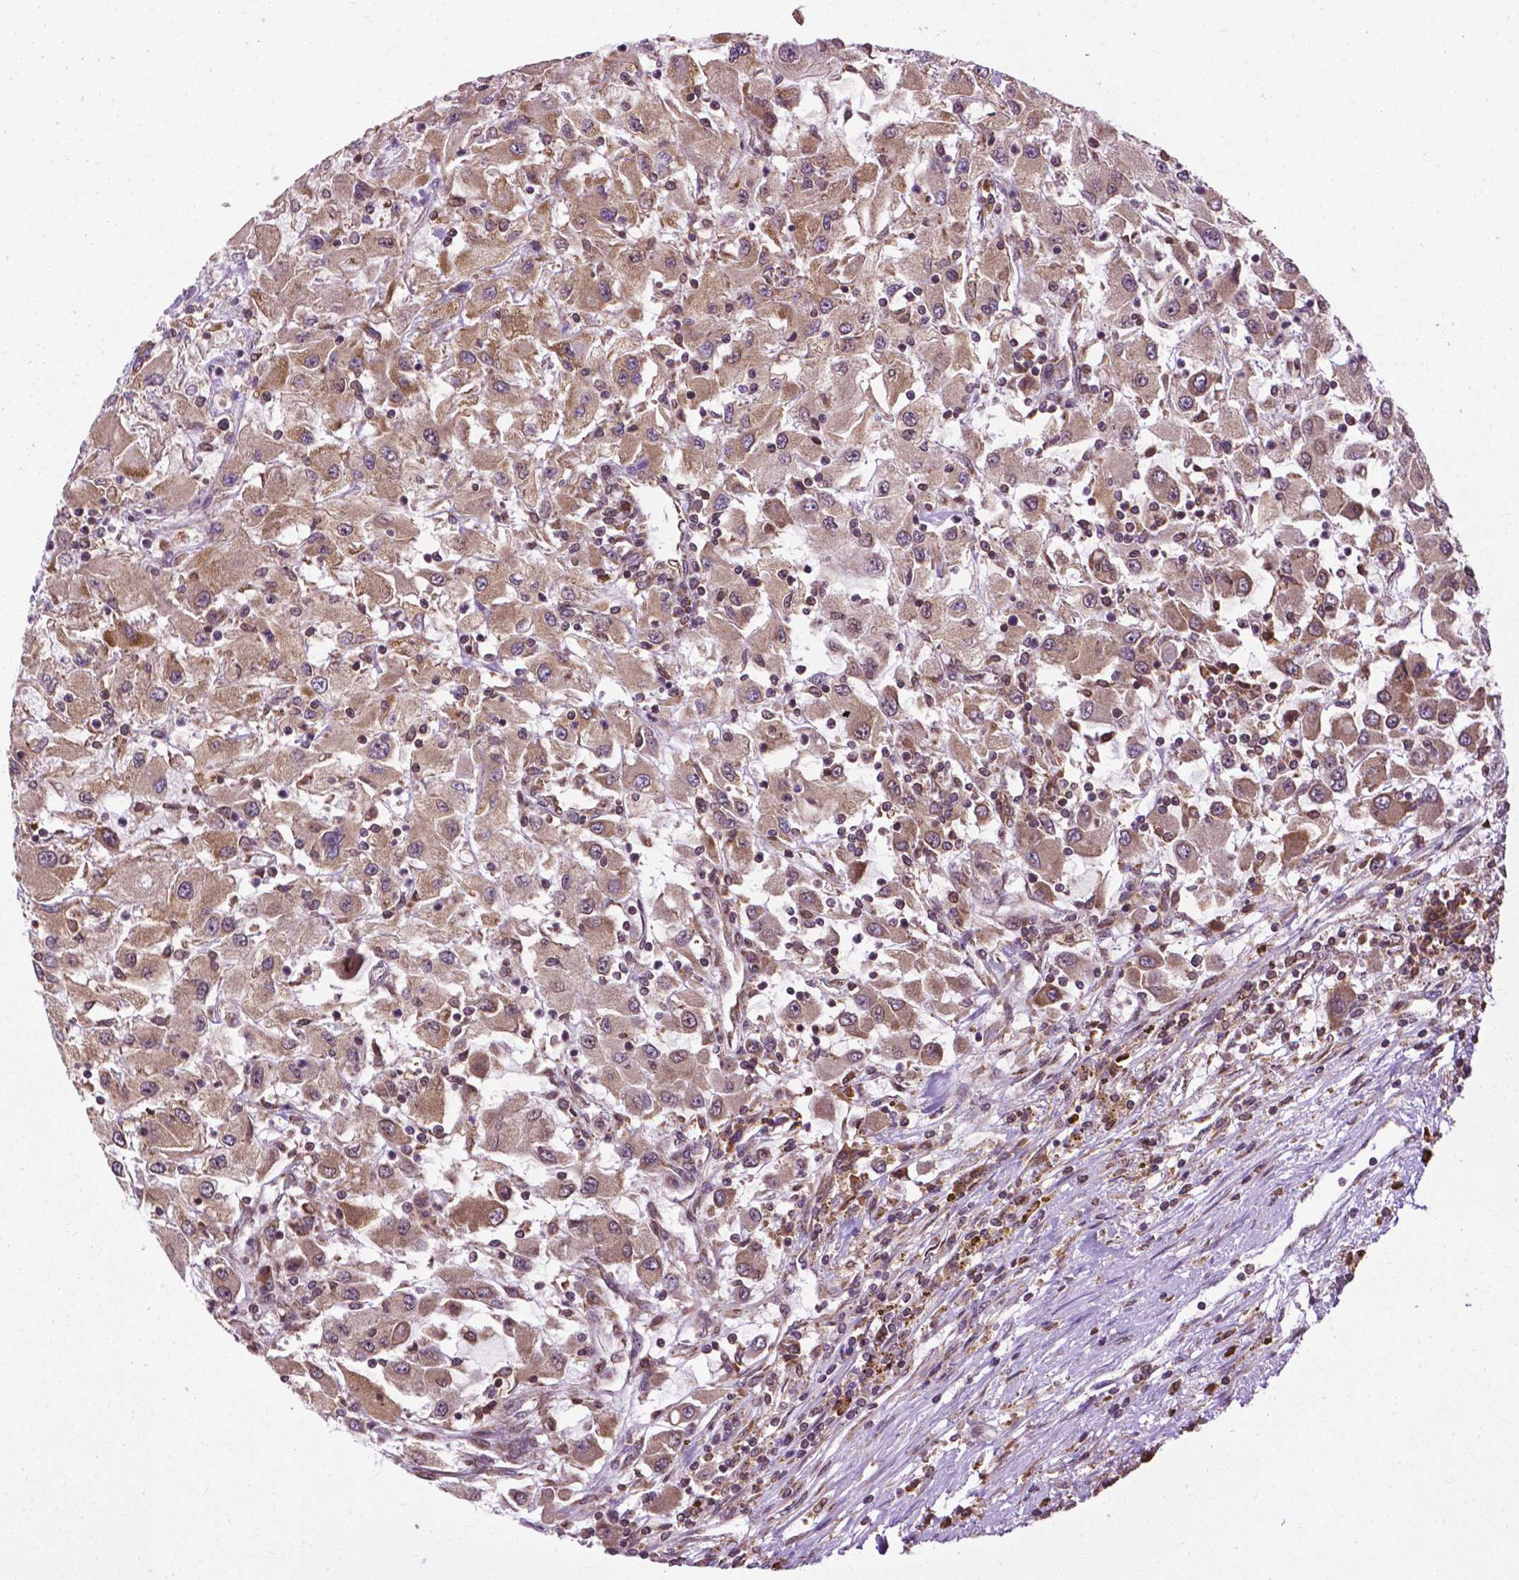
{"staining": {"intensity": "weak", "quantity": "<25%", "location": "cytoplasmic/membranous,nuclear"}, "tissue": "renal cancer", "cell_type": "Tumor cells", "image_type": "cancer", "snomed": [{"axis": "morphology", "description": "Adenocarcinoma, NOS"}, {"axis": "topography", "description": "Kidney"}], "caption": "Renal adenocarcinoma stained for a protein using immunohistochemistry (IHC) reveals no positivity tumor cells.", "gene": "GANAB", "patient": {"sex": "female", "age": 67}}